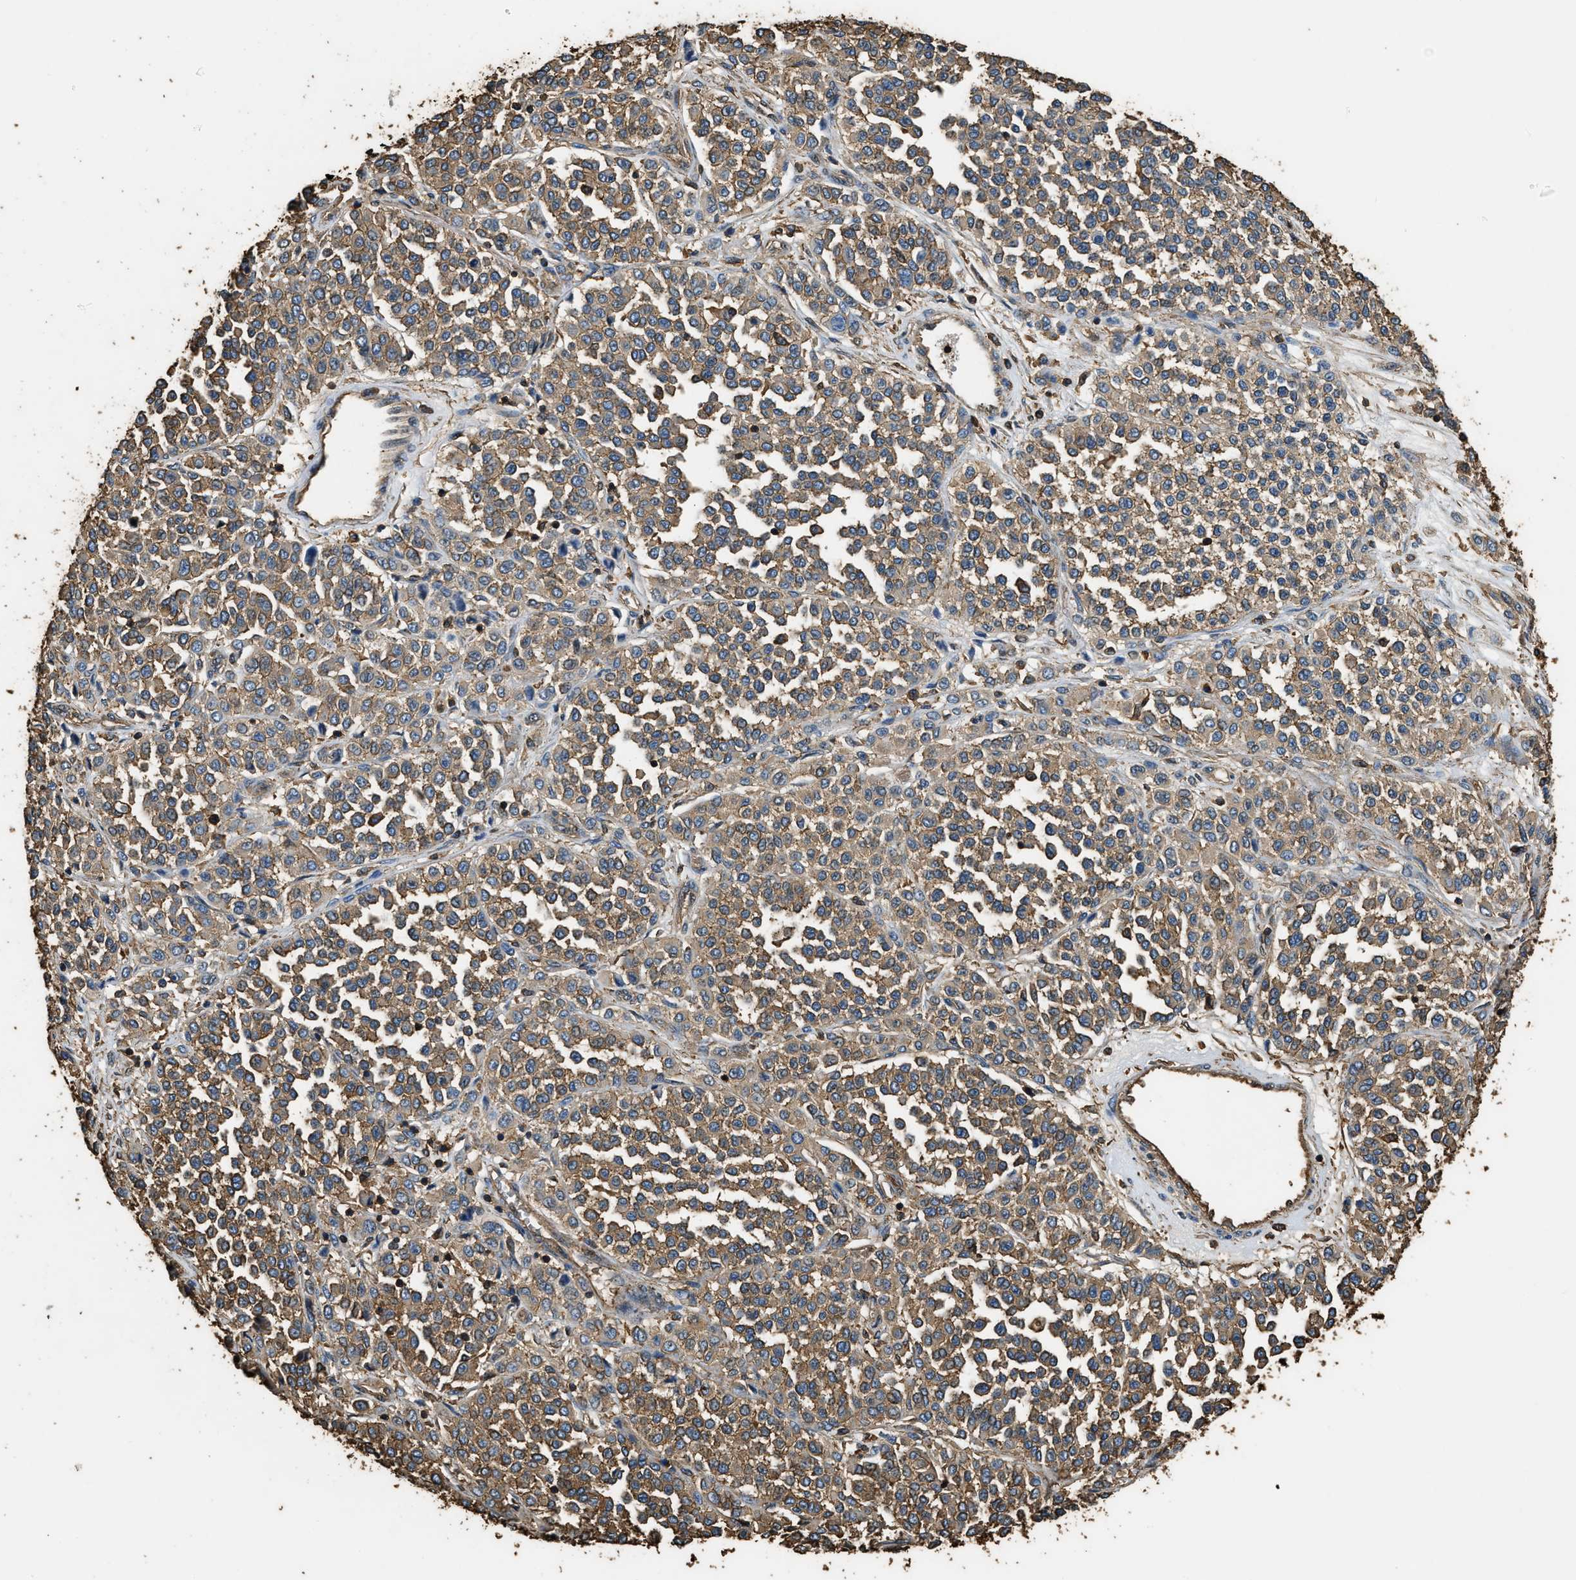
{"staining": {"intensity": "moderate", "quantity": ">75%", "location": "cytoplasmic/membranous"}, "tissue": "melanoma", "cell_type": "Tumor cells", "image_type": "cancer", "snomed": [{"axis": "morphology", "description": "Malignant melanoma, Metastatic site"}, {"axis": "topography", "description": "Pancreas"}], "caption": "Brown immunohistochemical staining in melanoma demonstrates moderate cytoplasmic/membranous staining in about >75% of tumor cells. (DAB IHC with brightfield microscopy, high magnification).", "gene": "ACCS", "patient": {"sex": "female", "age": 30}}